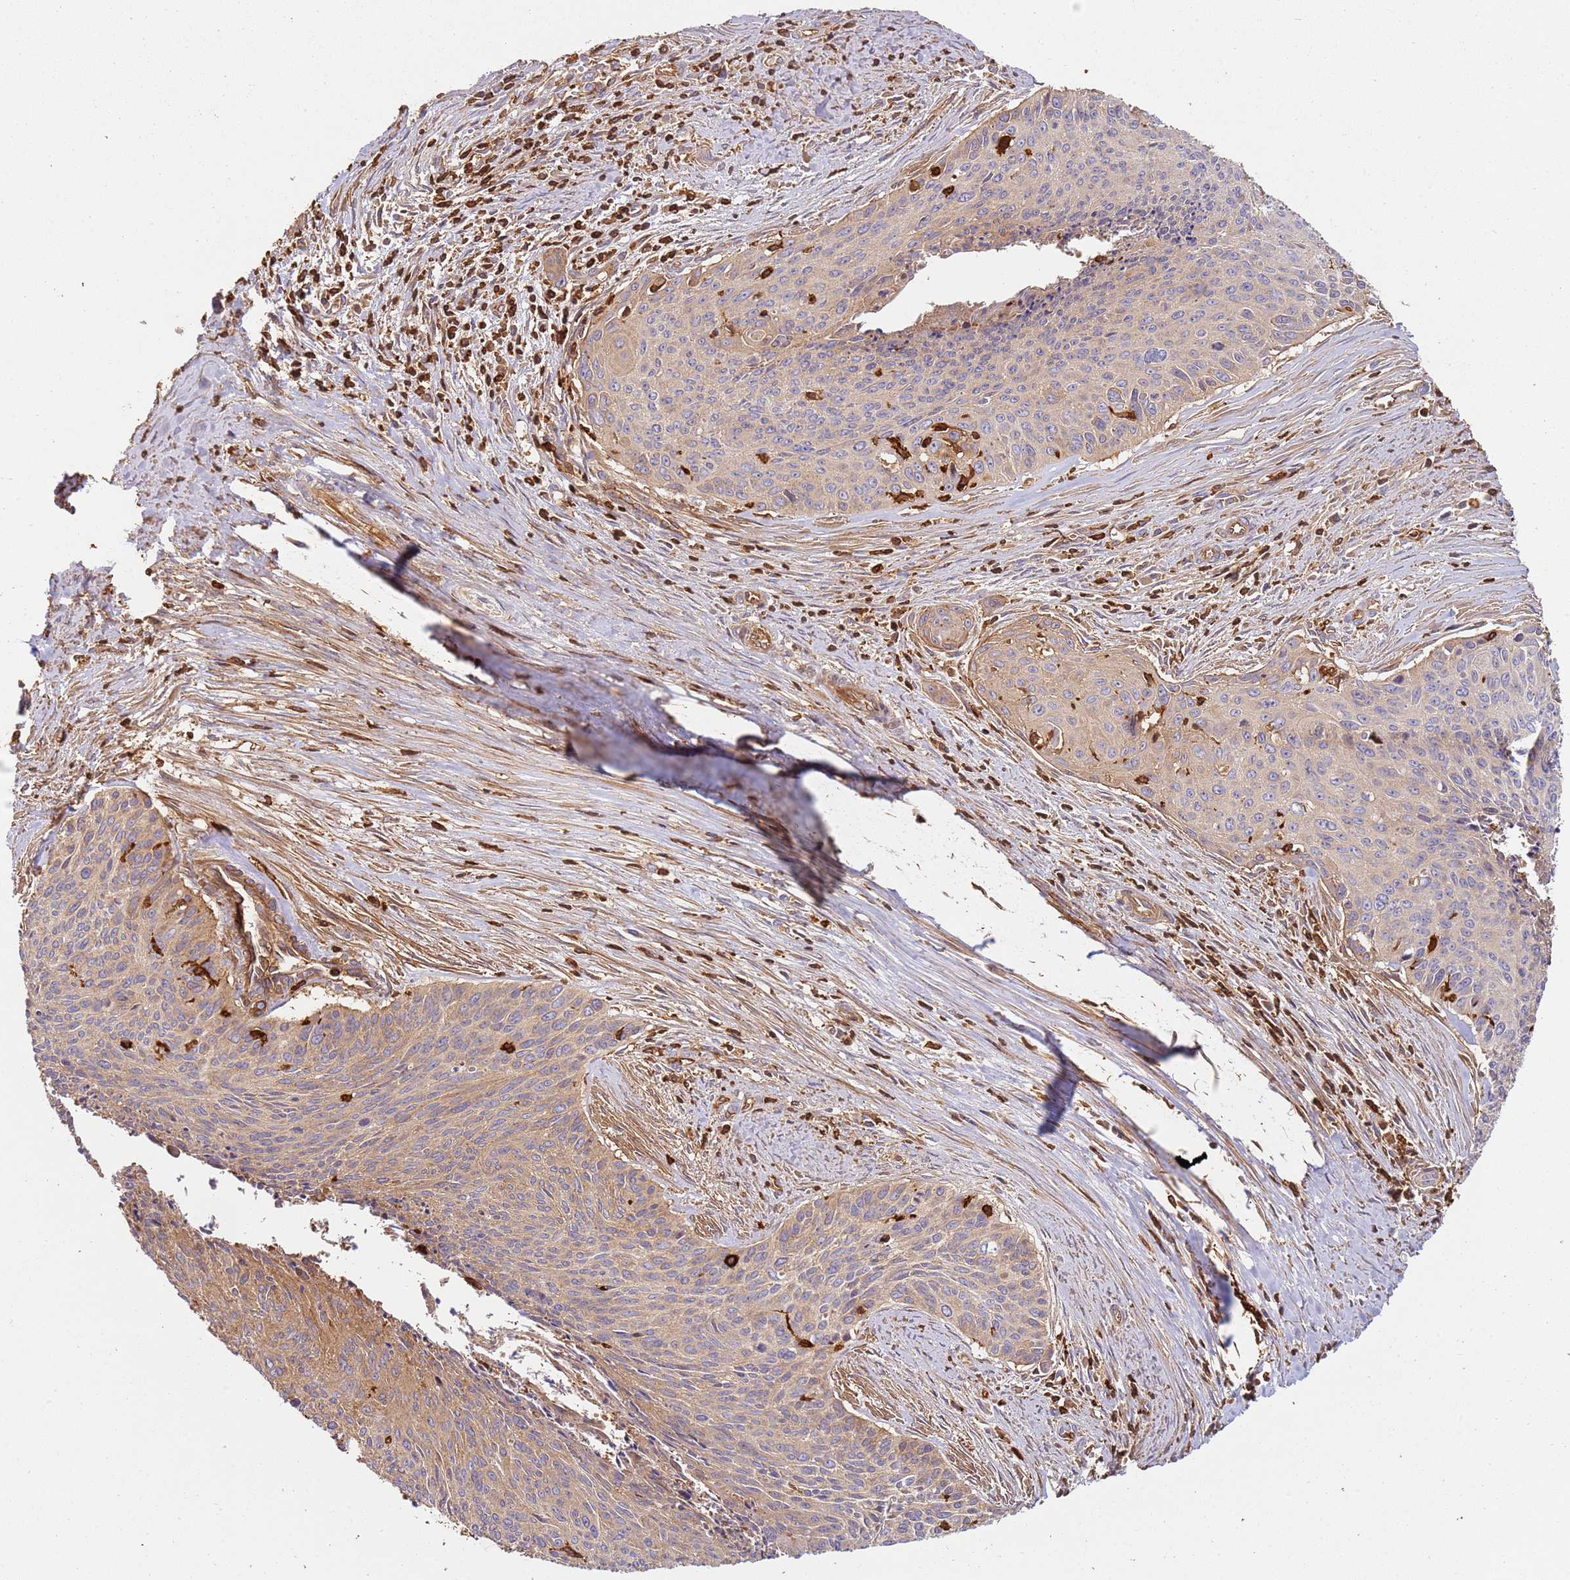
{"staining": {"intensity": "moderate", "quantity": "<25%", "location": "cytoplasmic/membranous"}, "tissue": "cervical cancer", "cell_type": "Tumor cells", "image_type": "cancer", "snomed": [{"axis": "morphology", "description": "Squamous cell carcinoma, NOS"}, {"axis": "topography", "description": "Cervix"}], "caption": "Human cervical squamous cell carcinoma stained for a protein (brown) shows moderate cytoplasmic/membranous positive expression in approximately <25% of tumor cells.", "gene": "OR6P1", "patient": {"sex": "female", "age": 55}}